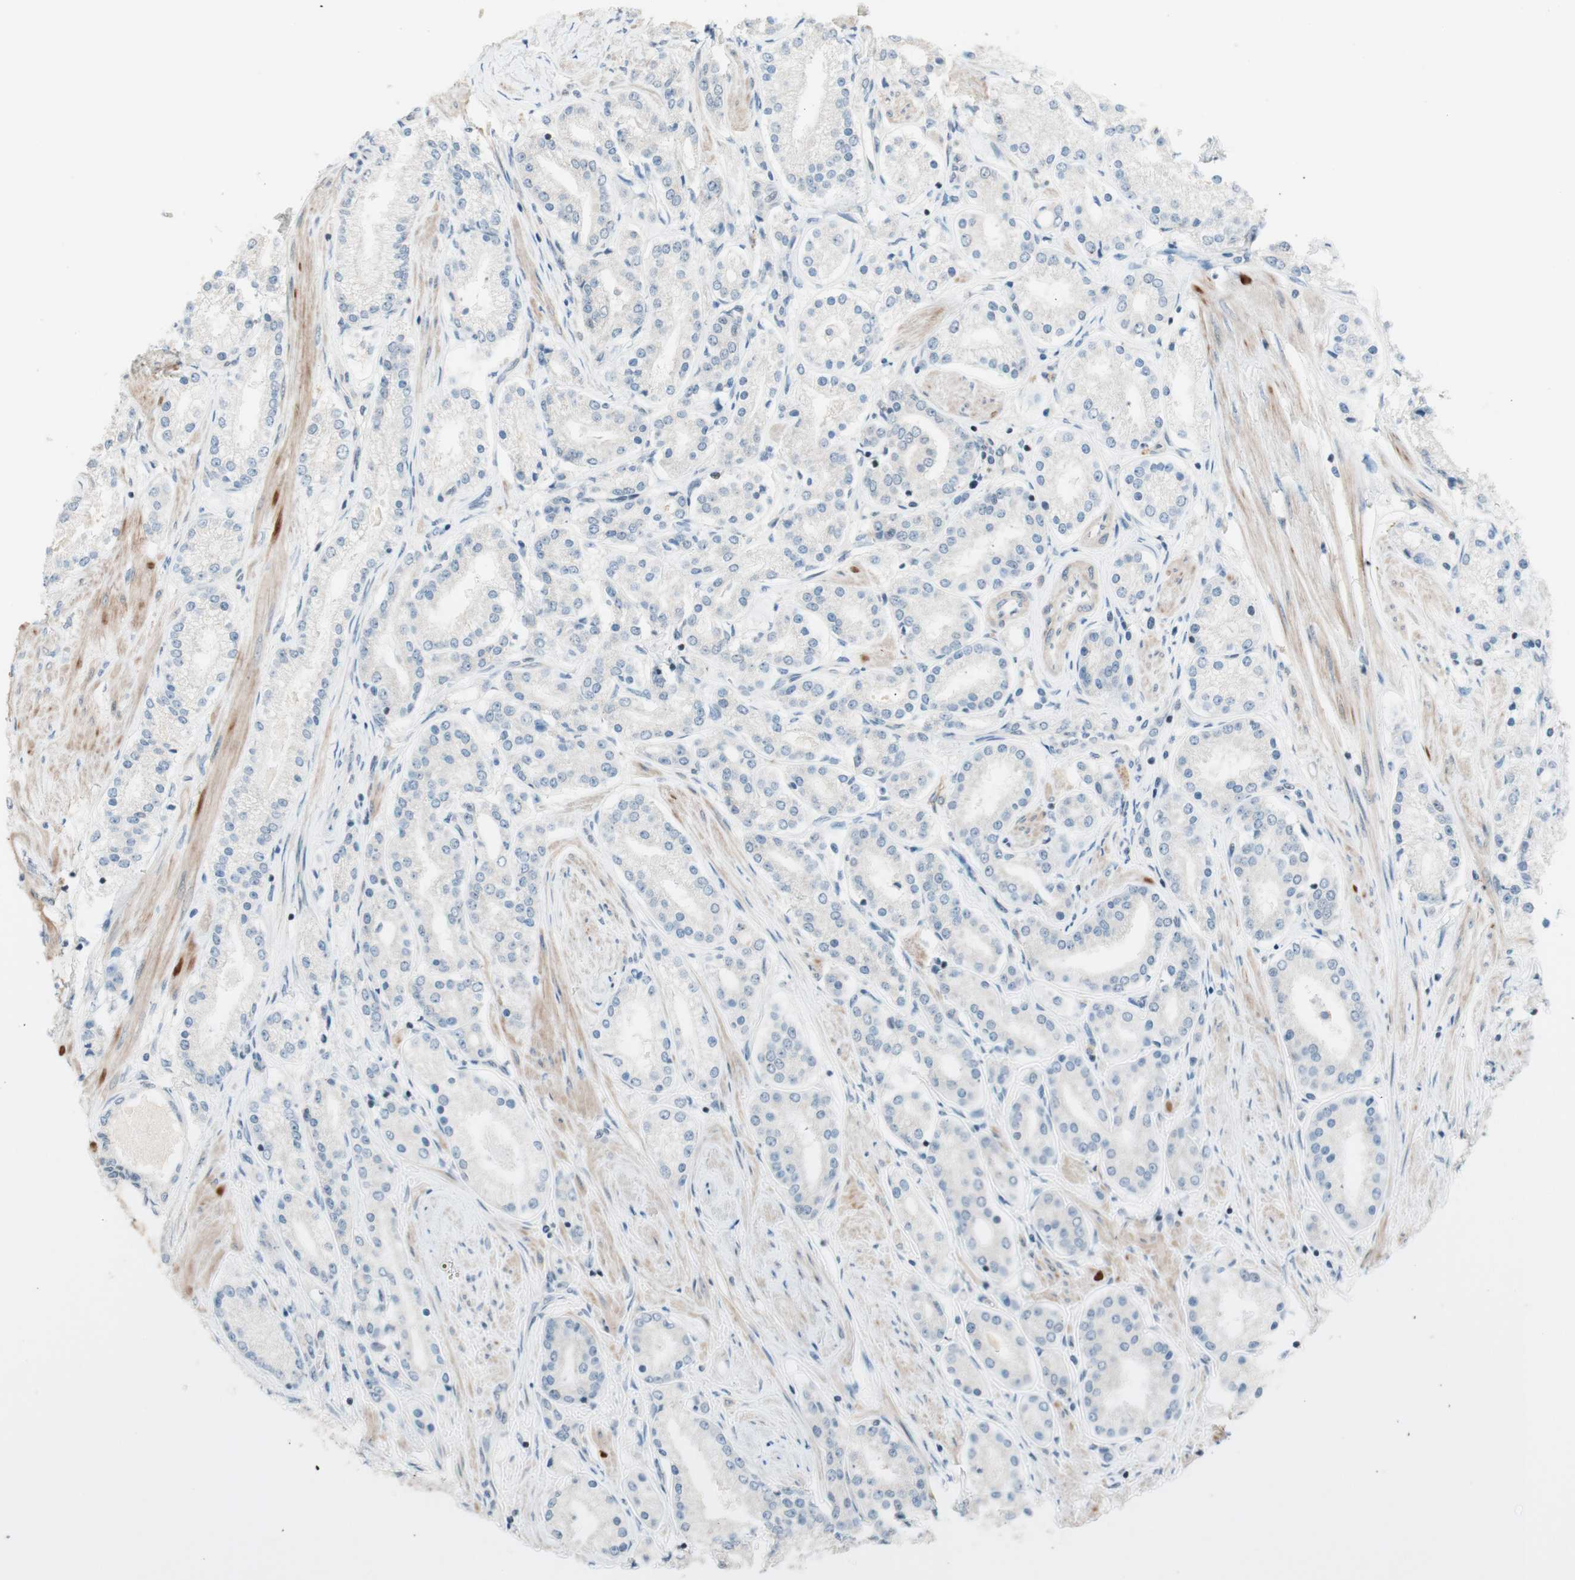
{"staining": {"intensity": "negative", "quantity": "none", "location": "none"}, "tissue": "prostate cancer", "cell_type": "Tumor cells", "image_type": "cancer", "snomed": [{"axis": "morphology", "description": "Adenocarcinoma, Low grade"}, {"axis": "topography", "description": "Prostate"}], "caption": "Tumor cells show no significant expression in prostate cancer (adenocarcinoma (low-grade)). Nuclei are stained in blue.", "gene": "JPH1", "patient": {"sex": "male", "age": 63}}